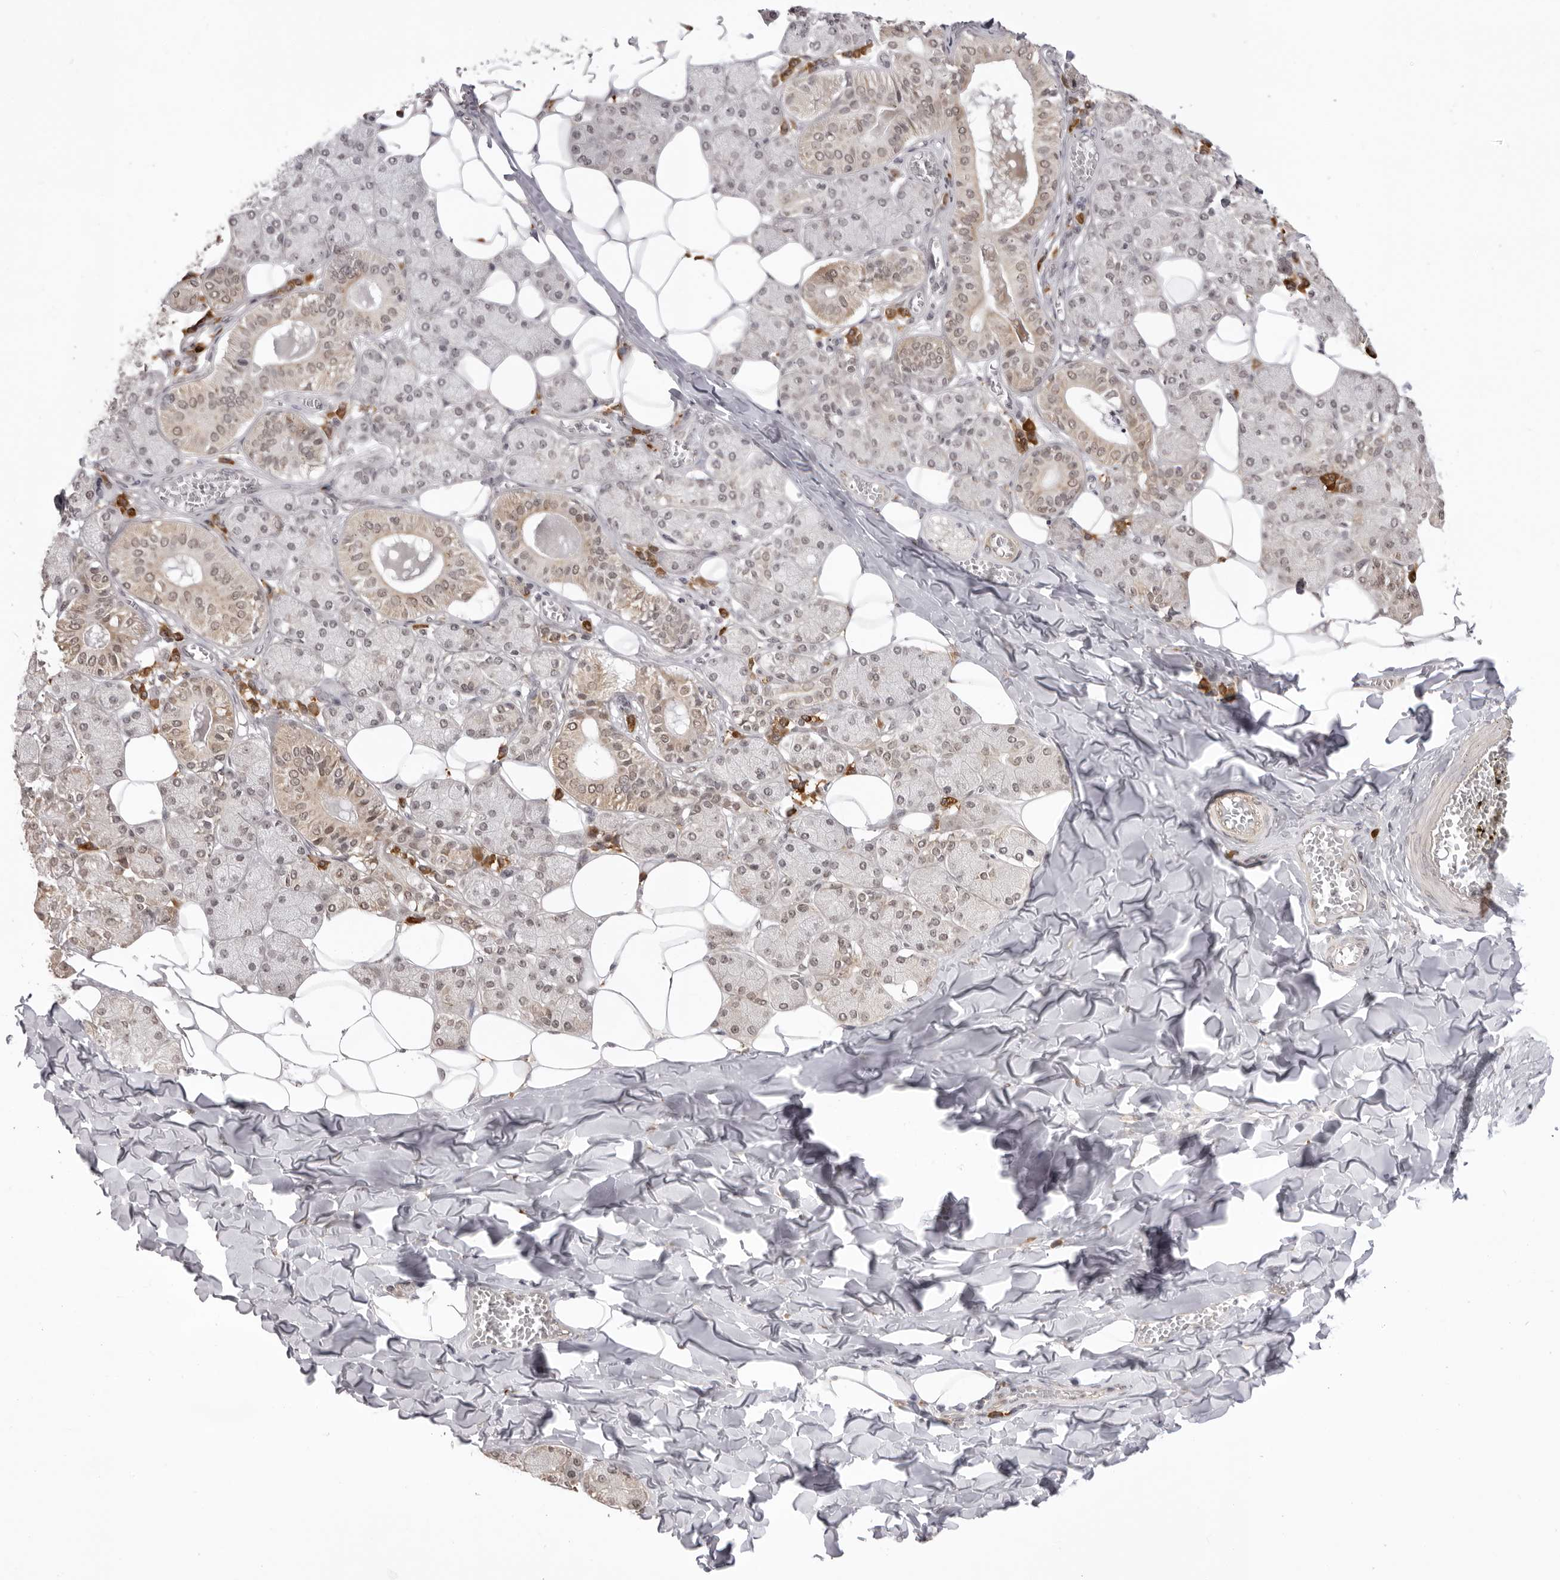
{"staining": {"intensity": "weak", "quantity": "<25%", "location": "cytoplasmic/membranous"}, "tissue": "salivary gland", "cell_type": "Glandular cells", "image_type": "normal", "snomed": [{"axis": "morphology", "description": "Normal tissue, NOS"}, {"axis": "topography", "description": "Salivary gland"}], "caption": "Salivary gland was stained to show a protein in brown. There is no significant expression in glandular cells. (DAB immunohistochemistry, high magnification).", "gene": "ZC3H11A", "patient": {"sex": "female", "age": 33}}